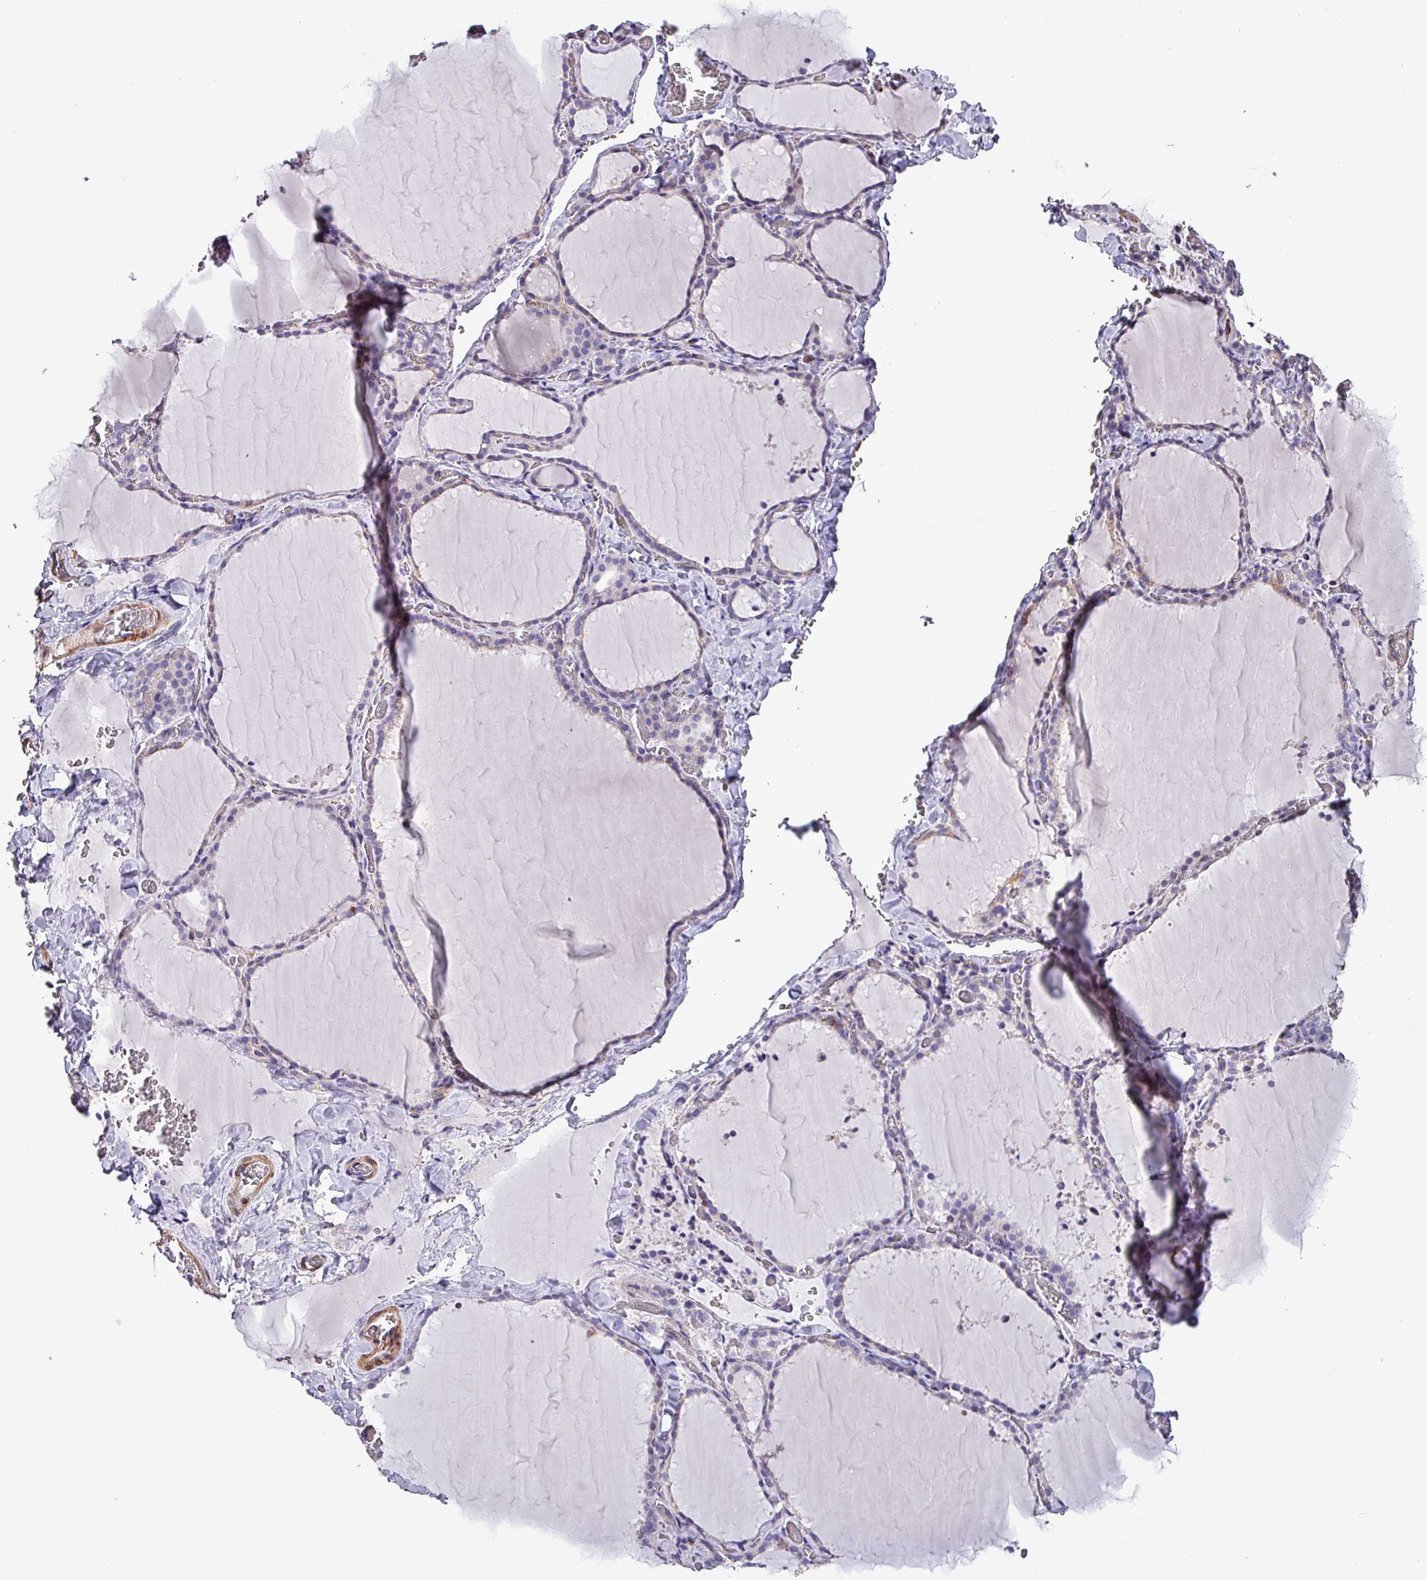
{"staining": {"intensity": "moderate", "quantity": "<25%", "location": "cytoplasmic/membranous"}, "tissue": "thyroid gland", "cell_type": "Glandular cells", "image_type": "normal", "snomed": [{"axis": "morphology", "description": "Normal tissue, NOS"}, {"axis": "topography", "description": "Thyroid gland"}], "caption": "Brown immunohistochemical staining in benign thyroid gland reveals moderate cytoplasmic/membranous positivity in approximately <25% of glandular cells. The staining was performed using DAB, with brown indicating positive protein expression. Nuclei are stained blue with hematoxylin.", "gene": "SCIN", "patient": {"sex": "female", "age": 22}}